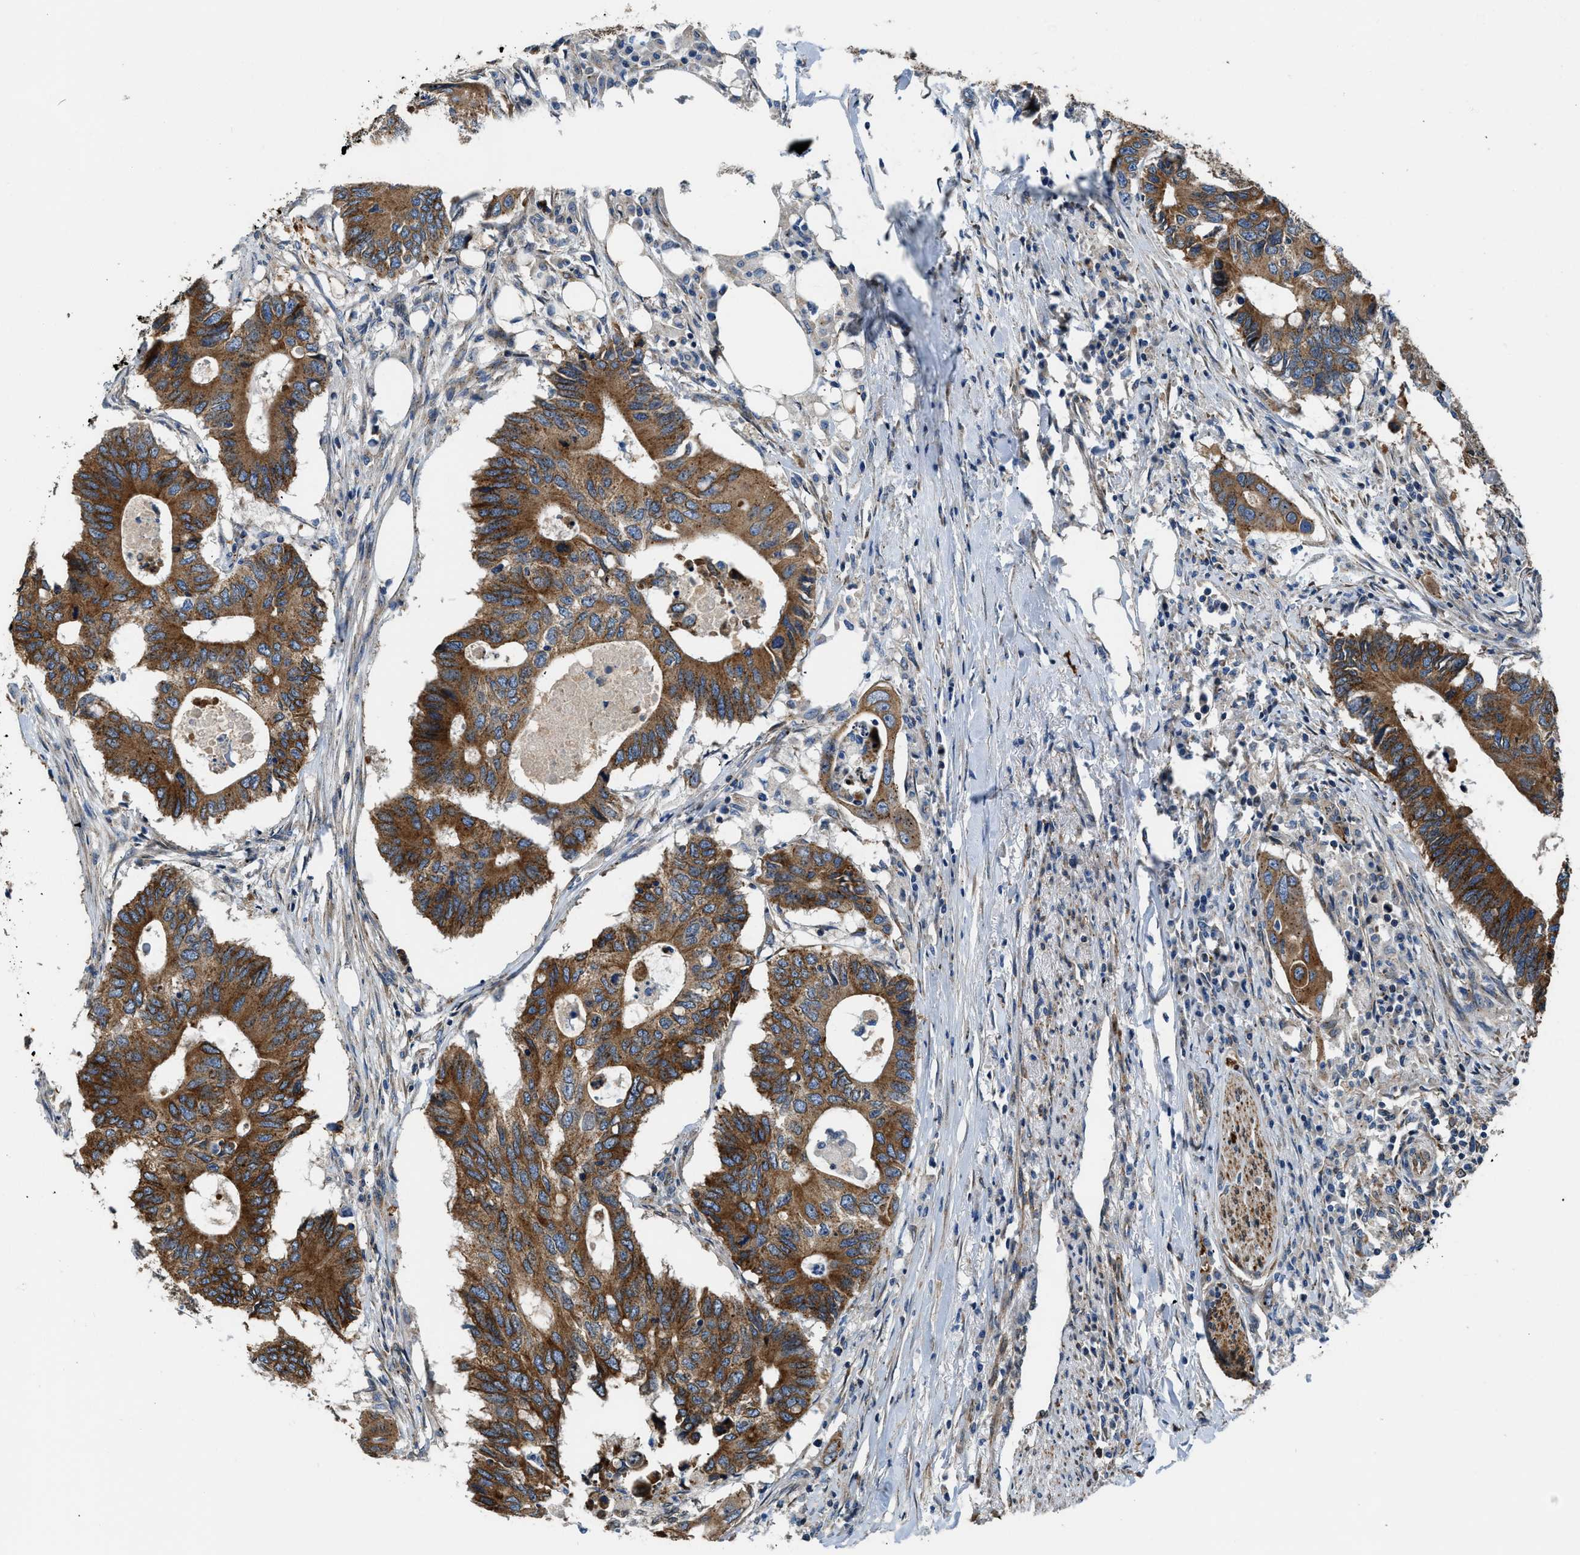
{"staining": {"intensity": "strong", "quantity": ">75%", "location": "cytoplasmic/membranous"}, "tissue": "colorectal cancer", "cell_type": "Tumor cells", "image_type": "cancer", "snomed": [{"axis": "morphology", "description": "Adenocarcinoma, NOS"}, {"axis": "topography", "description": "Colon"}], "caption": "There is high levels of strong cytoplasmic/membranous staining in tumor cells of colorectal cancer, as demonstrated by immunohistochemical staining (brown color).", "gene": "ARL6IP5", "patient": {"sex": "male", "age": 71}}